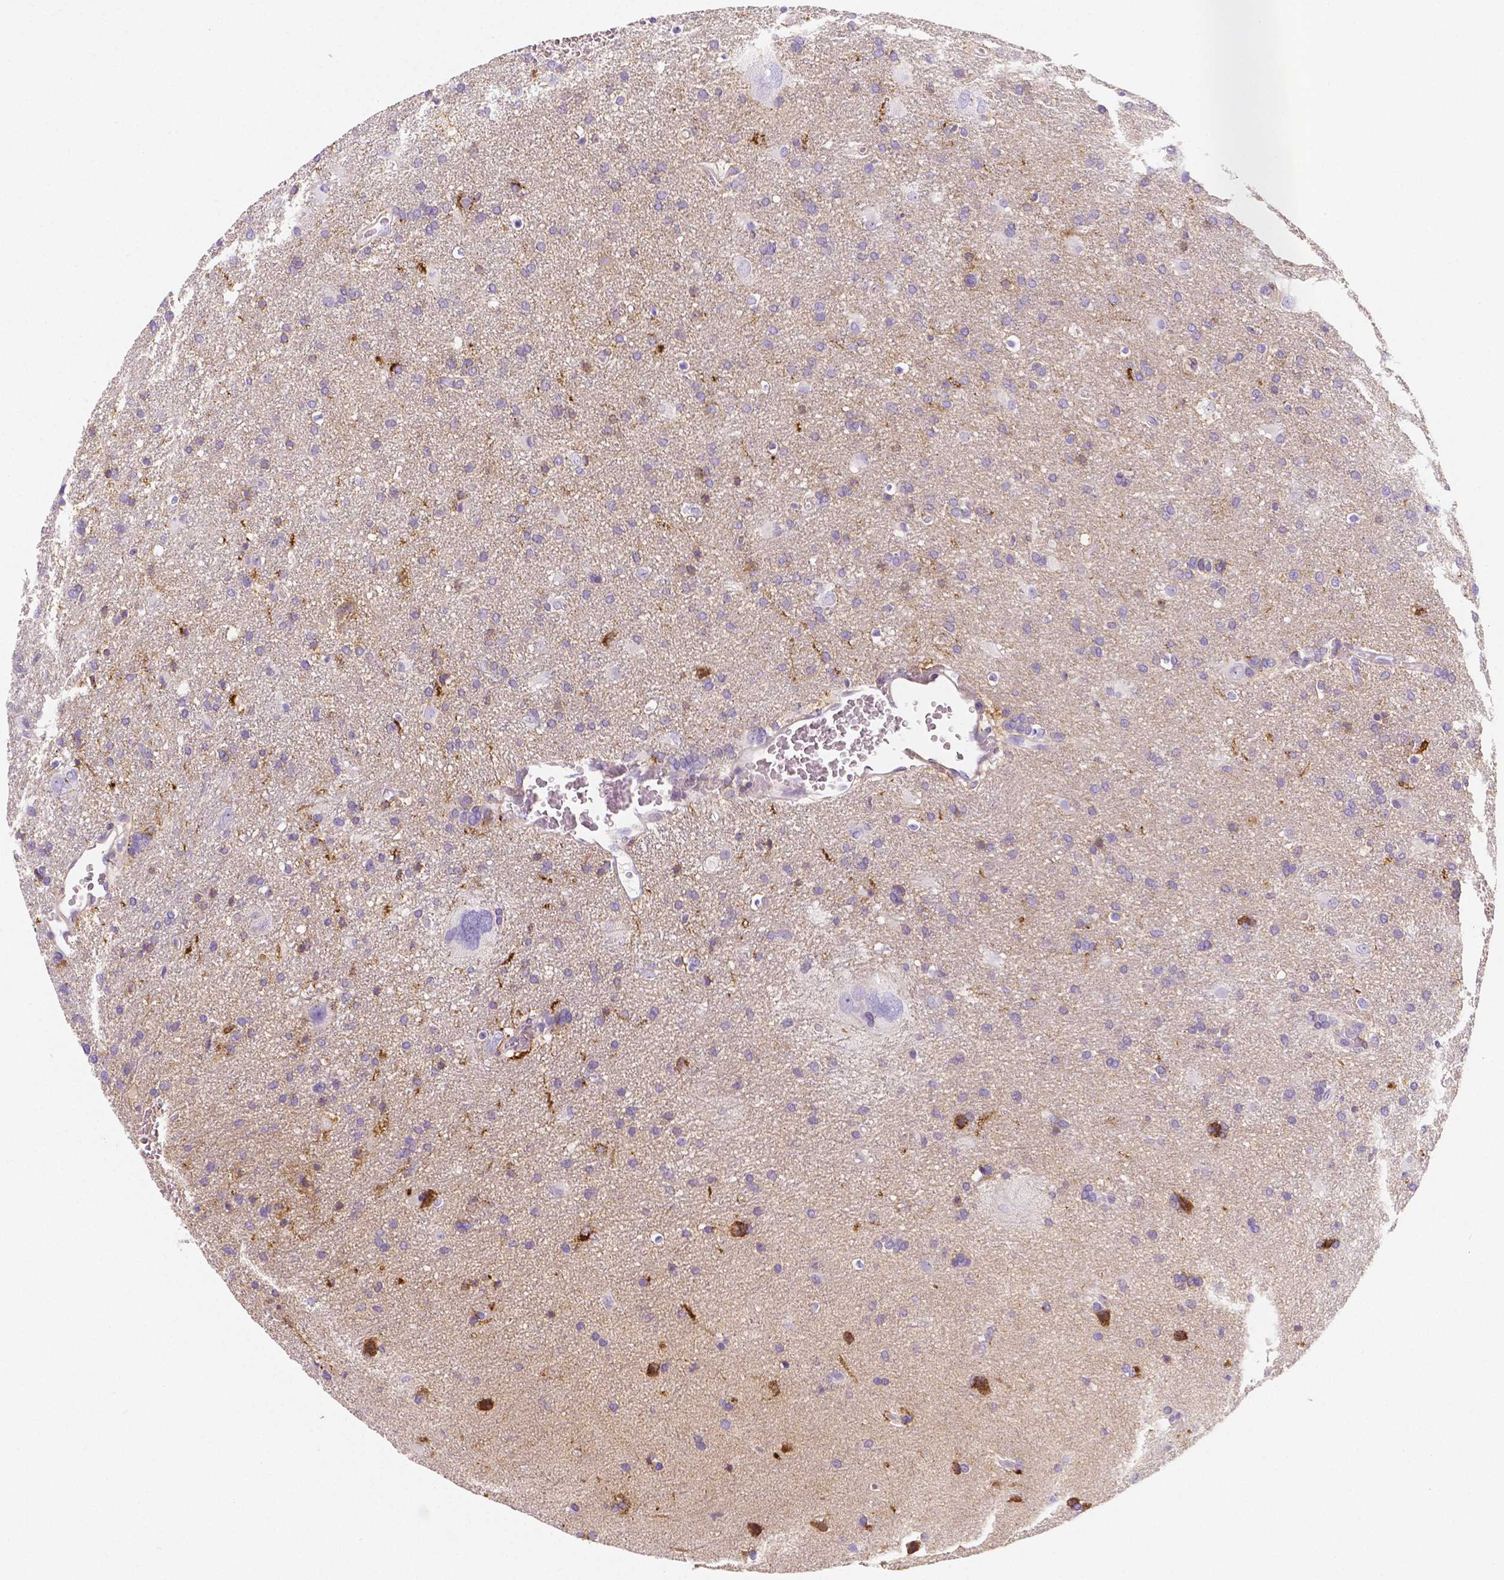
{"staining": {"intensity": "negative", "quantity": "none", "location": "none"}, "tissue": "glioma", "cell_type": "Tumor cells", "image_type": "cancer", "snomed": [{"axis": "morphology", "description": "Glioma, malignant, Low grade"}, {"axis": "topography", "description": "Brain"}], "caption": "A high-resolution image shows immunohistochemistry (IHC) staining of glioma, which shows no significant positivity in tumor cells.", "gene": "GABRD", "patient": {"sex": "male", "age": 66}}